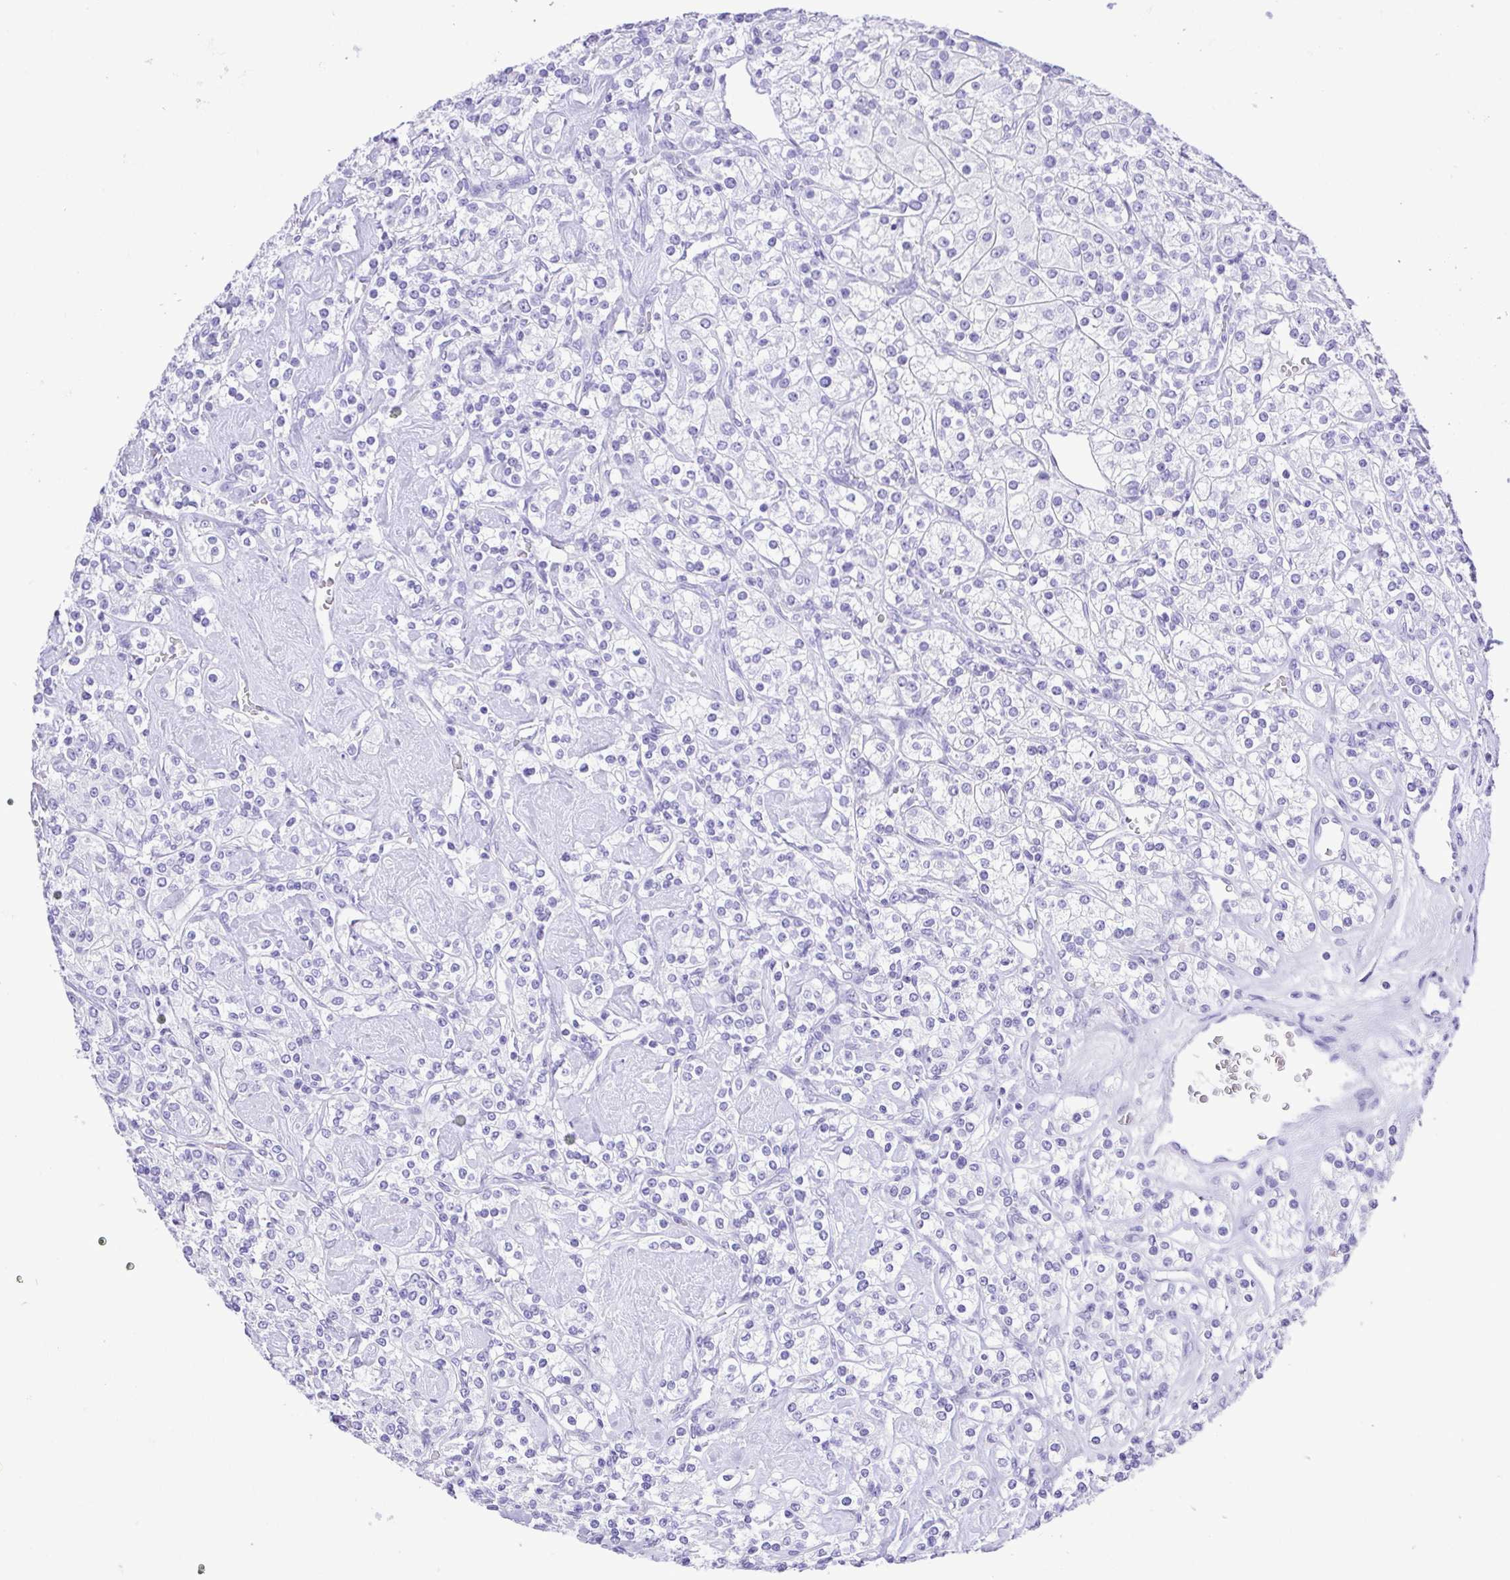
{"staining": {"intensity": "negative", "quantity": "none", "location": "none"}, "tissue": "renal cancer", "cell_type": "Tumor cells", "image_type": "cancer", "snomed": [{"axis": "morphology", "description": "Adenocarcinoma, NOS"}, {"axis": "topography", "description": "Kidney"}], "caption": "The image demonstrates no staining of tumor cells in renal cancer.", "gene": "CDSN", "patient": {"sex": "male", "age": 77}}